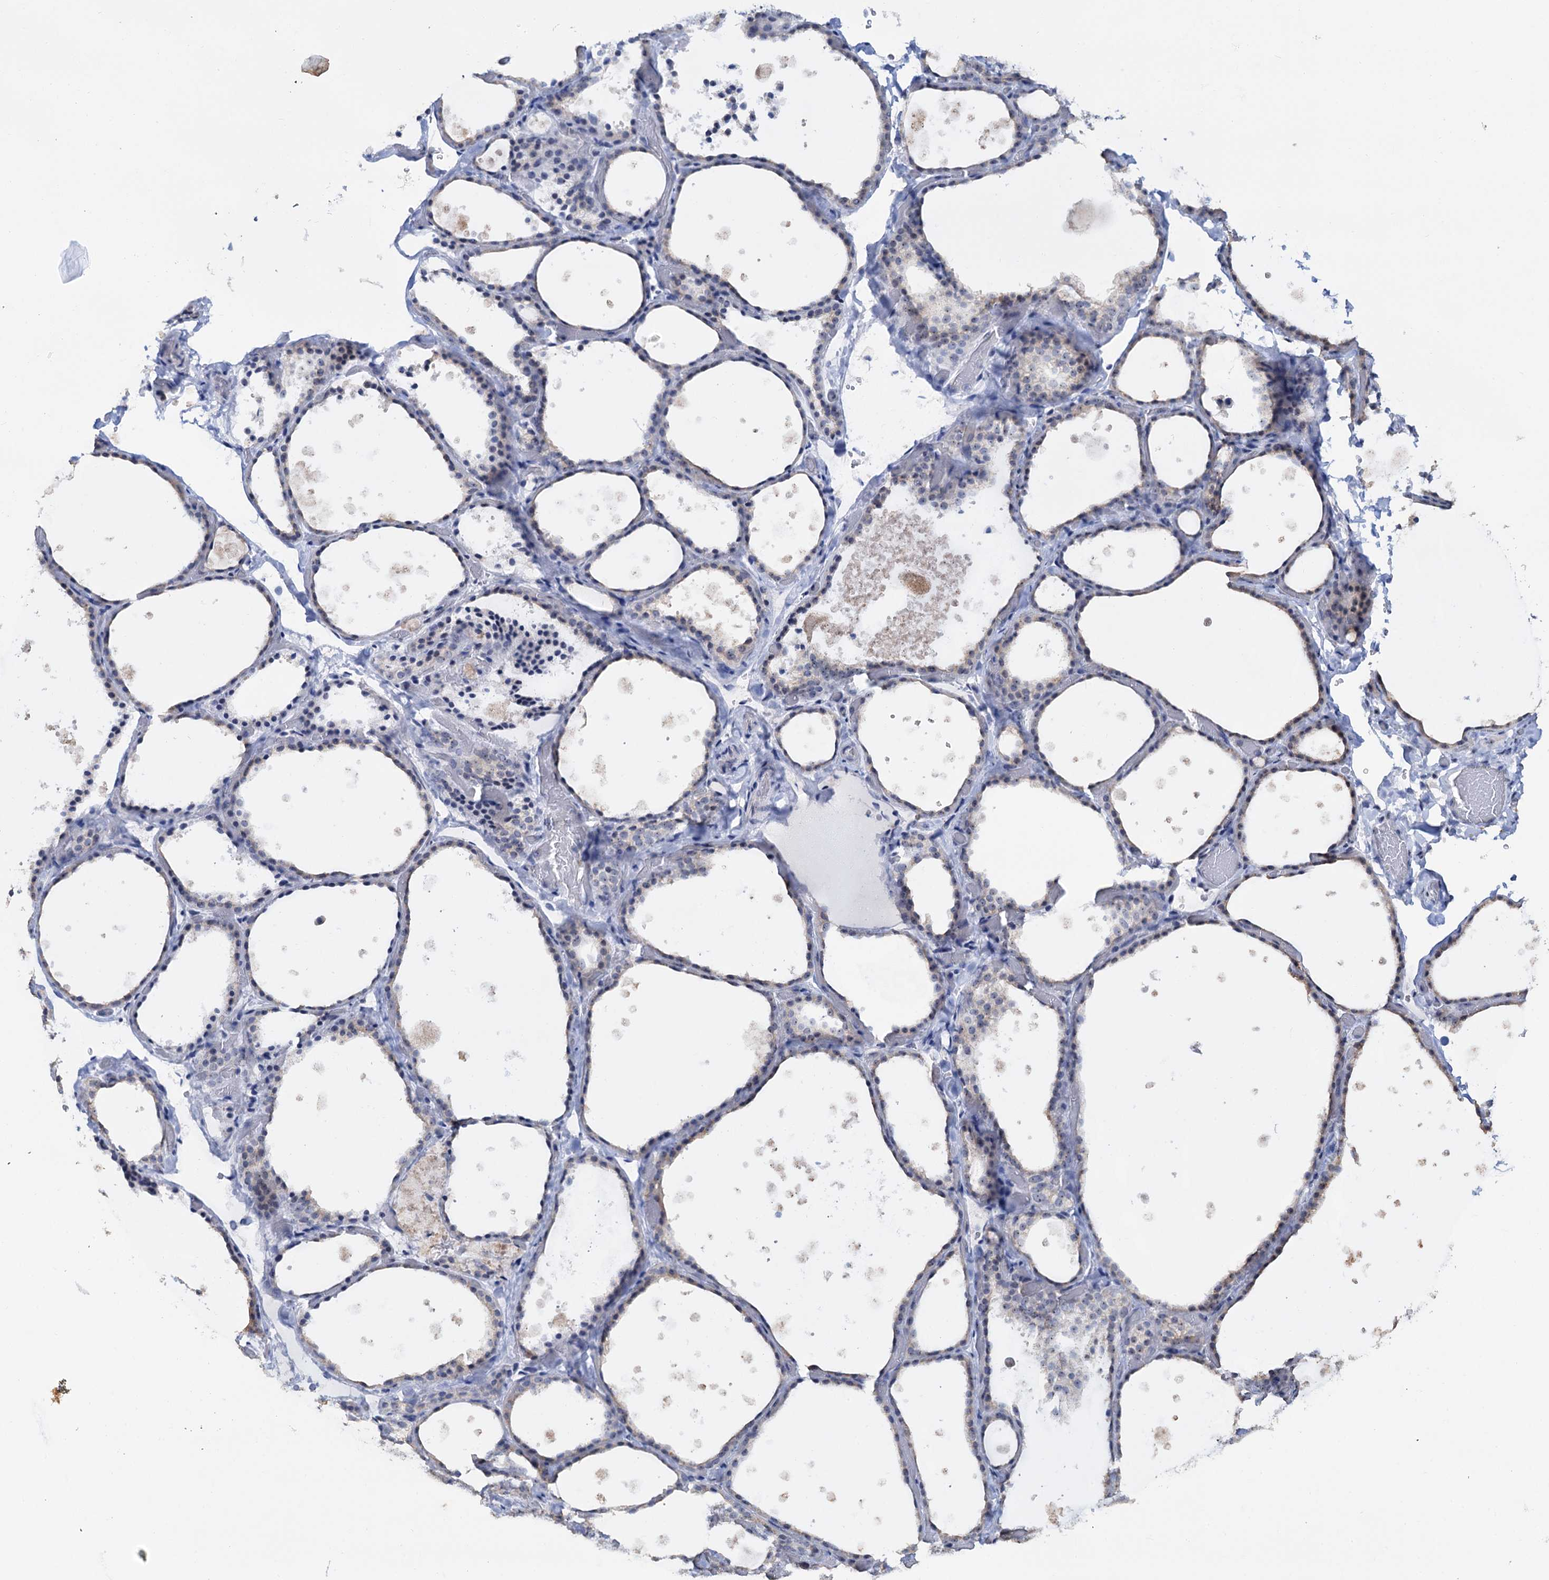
{"staining": {"intensity": "negative", "quantity": "none", "location": "none"}, "tissue": "thyroid gland", "cell_type": "Glandular cells", "image_type": "normal", "snomed": [{"axis": "morphology", "description": "Normal tissue, NOS"}, {"axis": "topography", "description": "Thyroid gland"}], "caption": "This micrograph is of benign thyroid gland stained with immunohistochemistry (IHC) to label a protein in brown with the nuclei are counter-stained blue. There is no expression in glandular cells. Brightfield microscopy of IHC stained with DAB (brown) and hematoxylin (blue), captured at high magnification.", "gene": "C2CD3", "patient": {"sex": "female", "age": 44}}